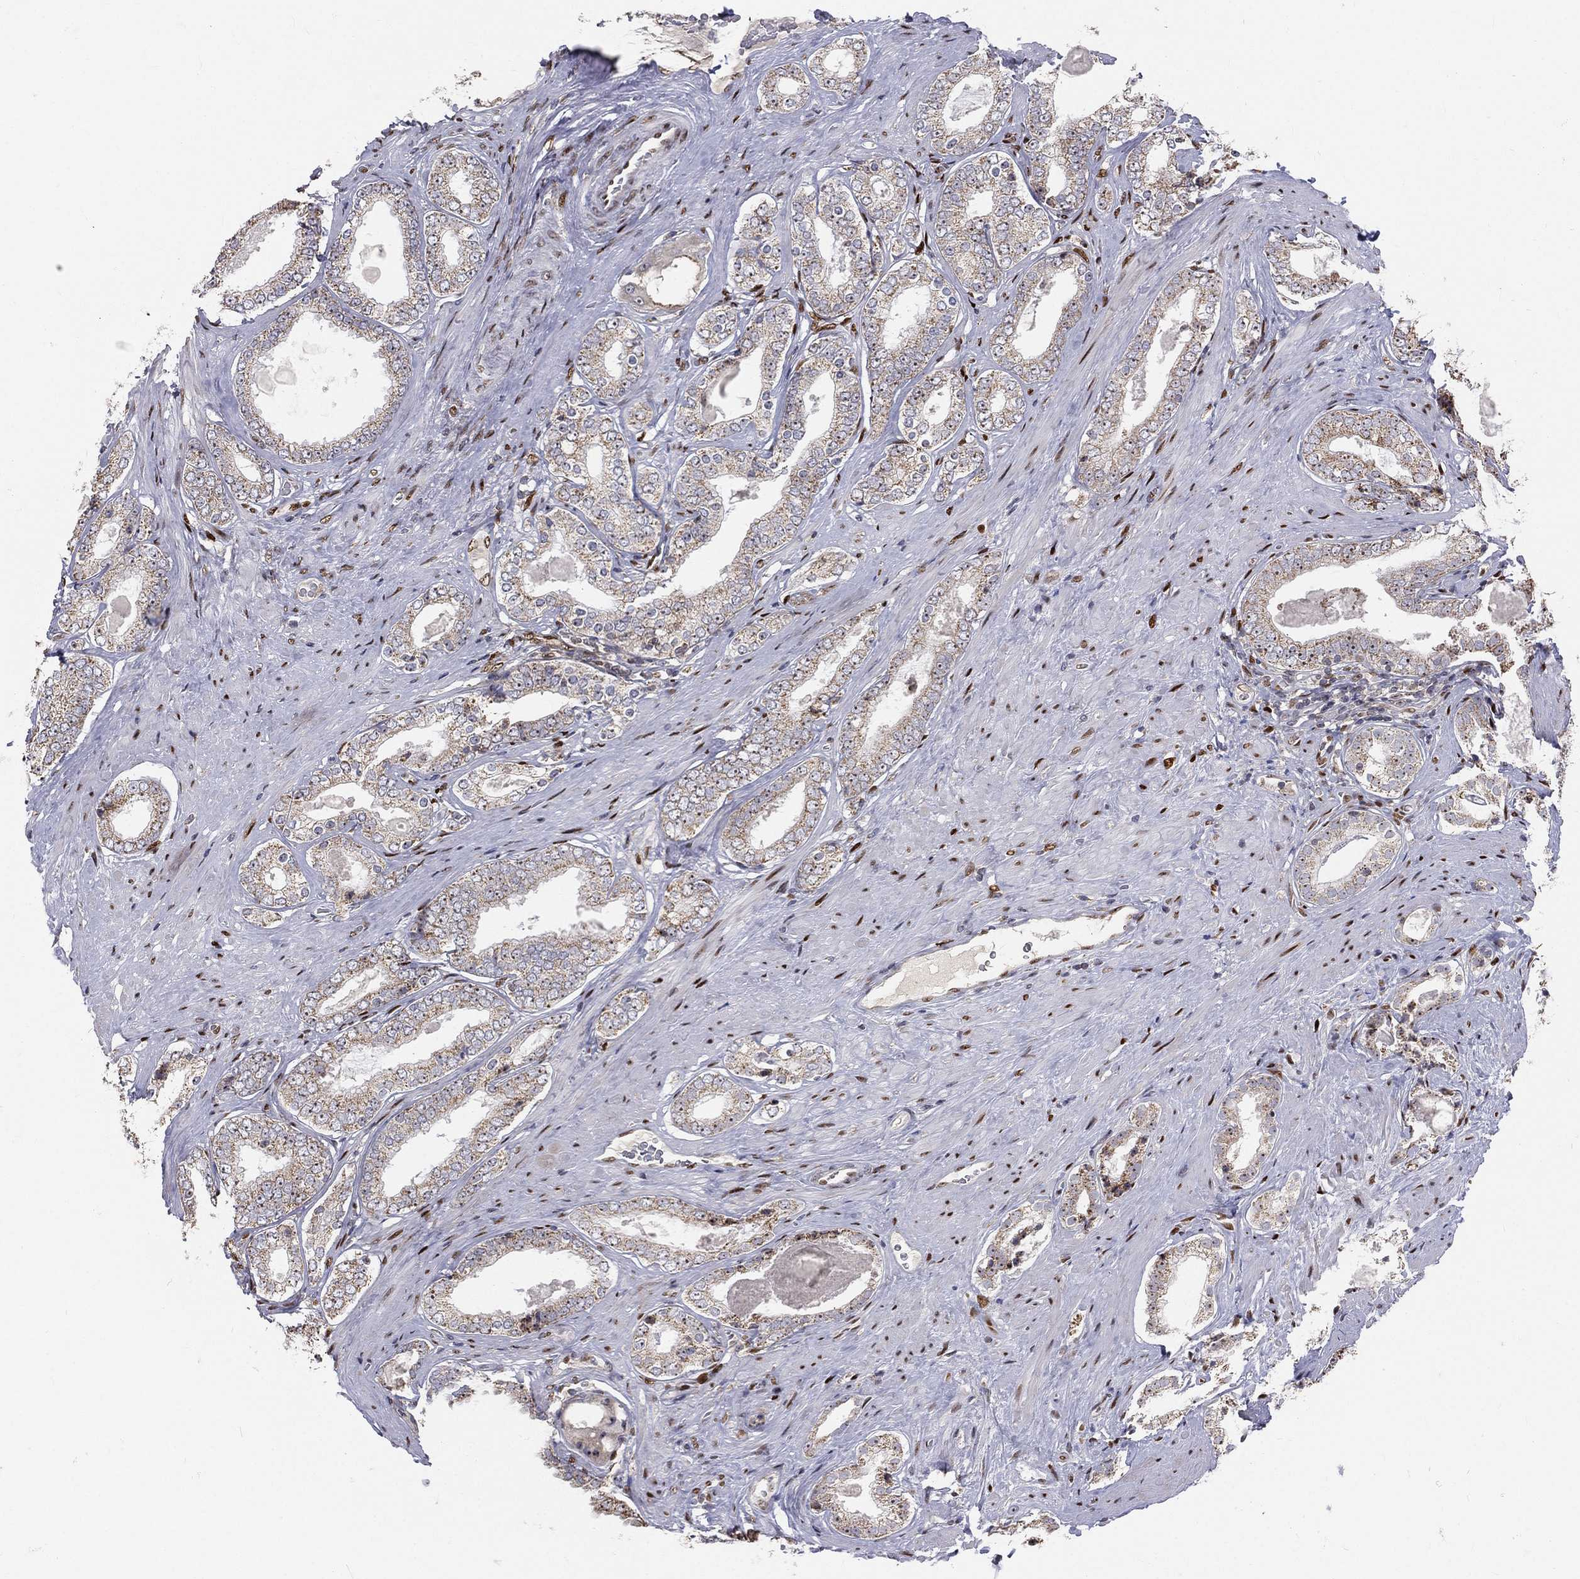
{"staining": {"intensity": "strong", "quantity": "<25%", "location": "cytoplasmic/membranous,nuclear"}, "tissue": "prostate cancer", "cell_type": "Tumor cells", "image_type": "cancer", "snomed": [{"axis": "morphology", "description": "Adenocarcinoma, Low grade"}, {"axis": "topography", "description": "Prostate and seminal vesicle, NOS"}], "caption": "A brown stain labels strong cytoplasmic/membranous and nuclear expression of a protein in prostate low-grade adenocarcinoma tumor cells. Nuclei are stained in blue.", "gene": "ZEB1", "patient": {"sex": "male", "age": 61}}